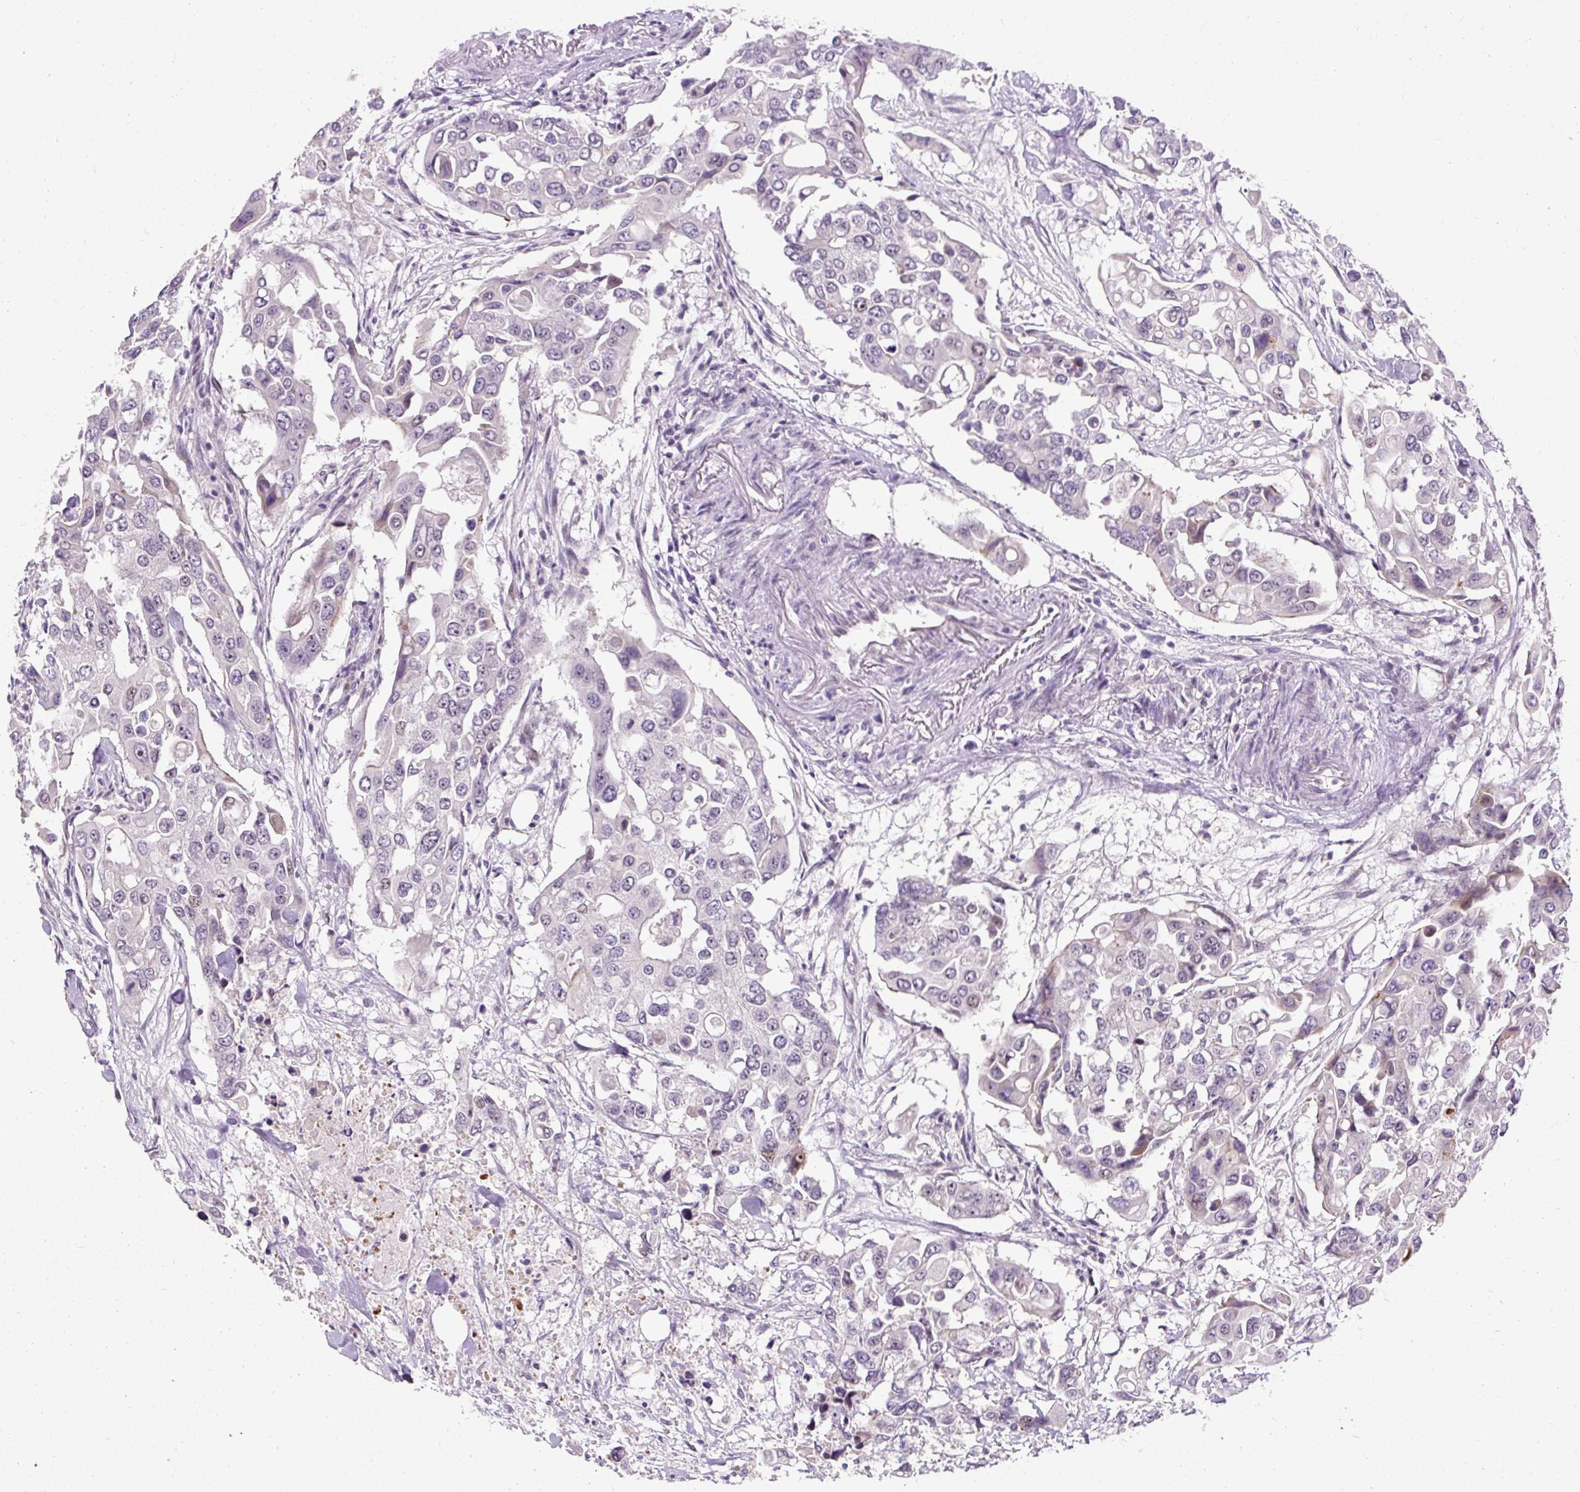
{"staining": {"intensity": "moderate", "quantity": "<25%", "location": "nuclear"}, "tissue": "colorectal cancer", "cell_type": "Tumor cells", "image_type": "cancer", "snomed": [{"axis": "morphology", "description": "Adenocarcinoma, NOS"}, {"axis": "topography", "description": "Colon"}], "caption": "Brown immunohistochemical staining in human colorectal adenocarcinoma reveals moderate nuclear staining in approximately <25% of tumor cells.", "gene": "ARHGEF18", "patient": {"sex": "male", "age": 77}}